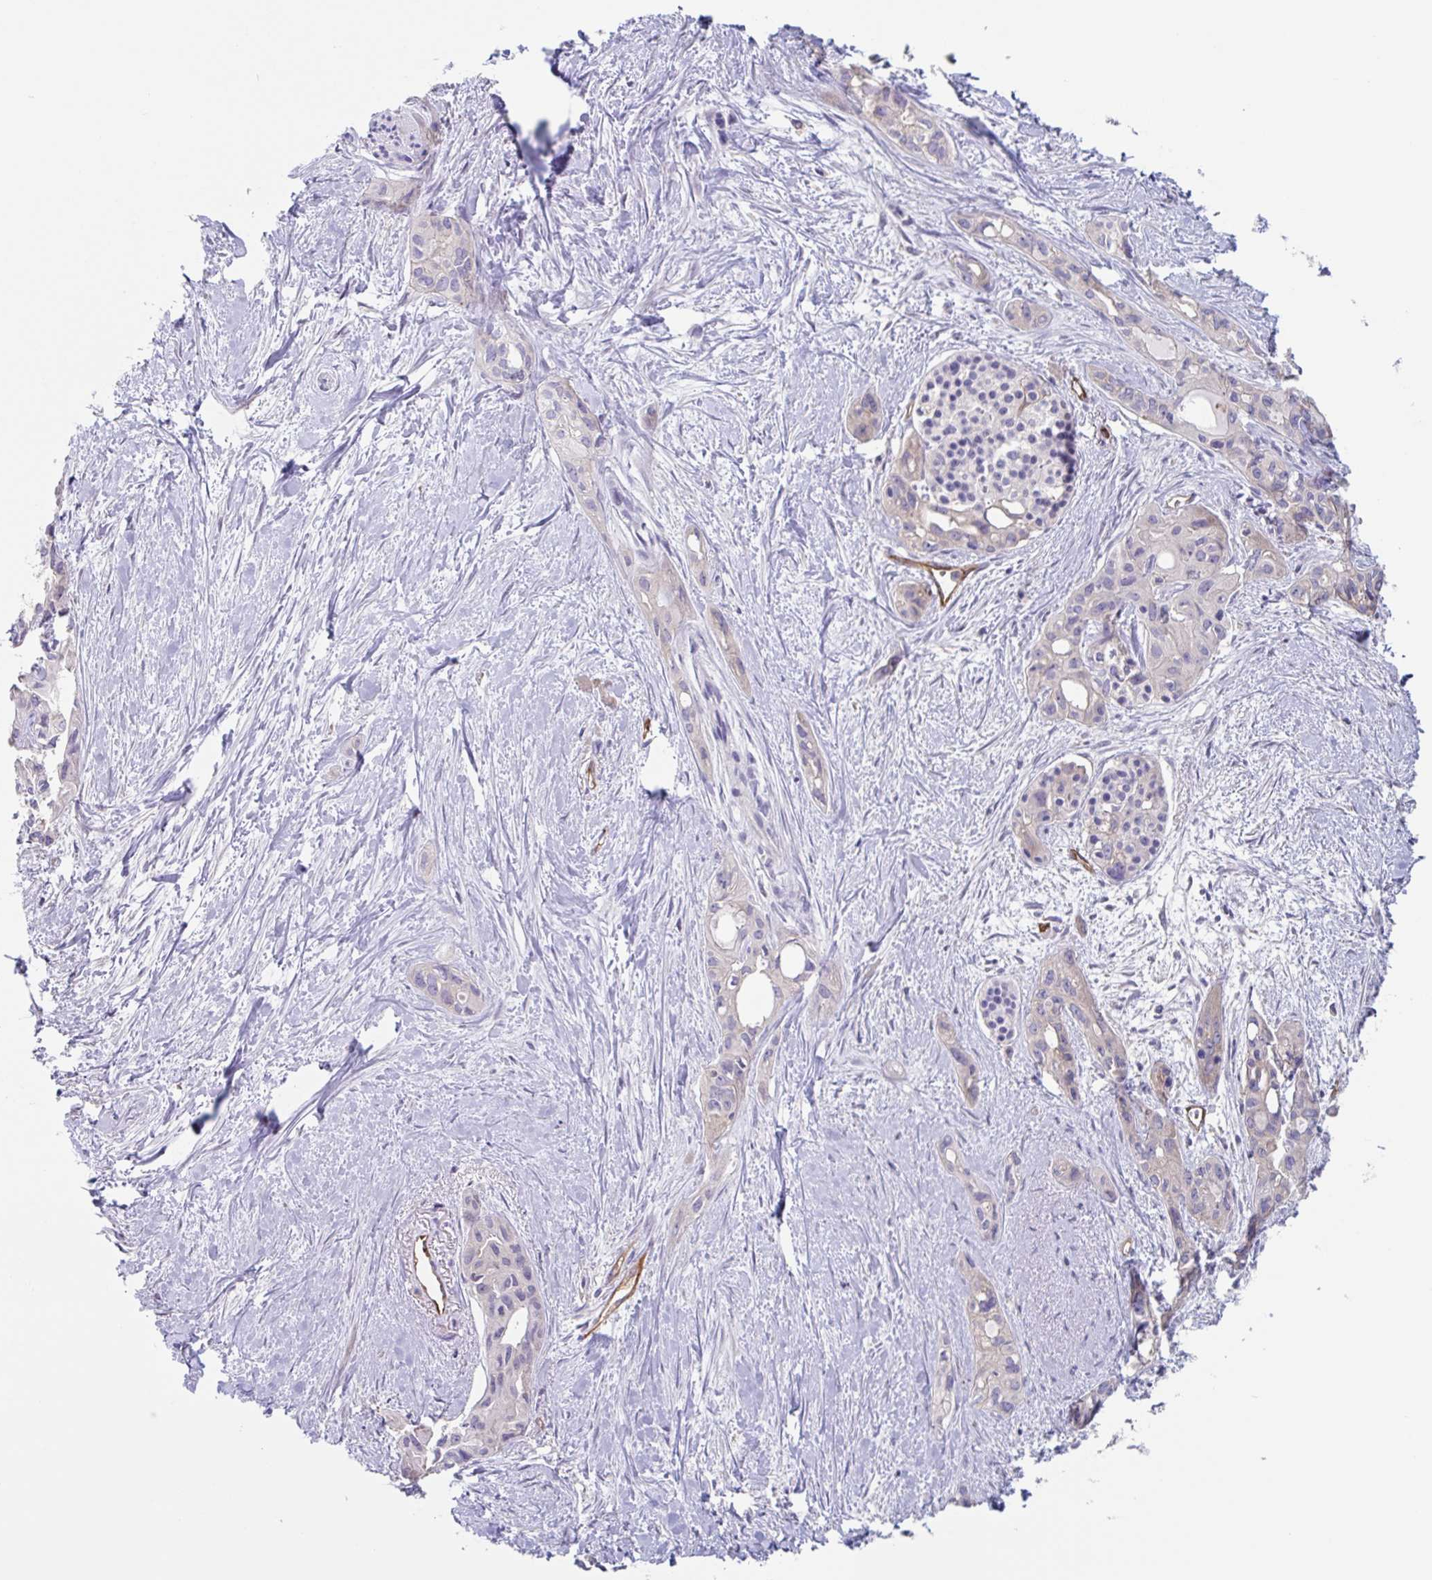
{"staining": {"intensity": "negative", "quantity": "none", "location": "none"}, "tissue": "pancreatic cancer", "cell_type": "Tumor cells", "image_type": "cancer", "snomed": [{"axis": "morphology", "description": "Adenocarcinoma, NOS"}, {"axis": "topography", "description": "Pancreas"}], "caption": "Immunohistochemistry of human adenocarcinoma (pancreatic) demonstrates no positivity in tumor cells.", "gene": "EHD4", "patient": {"sex": "female", "age": 50}}